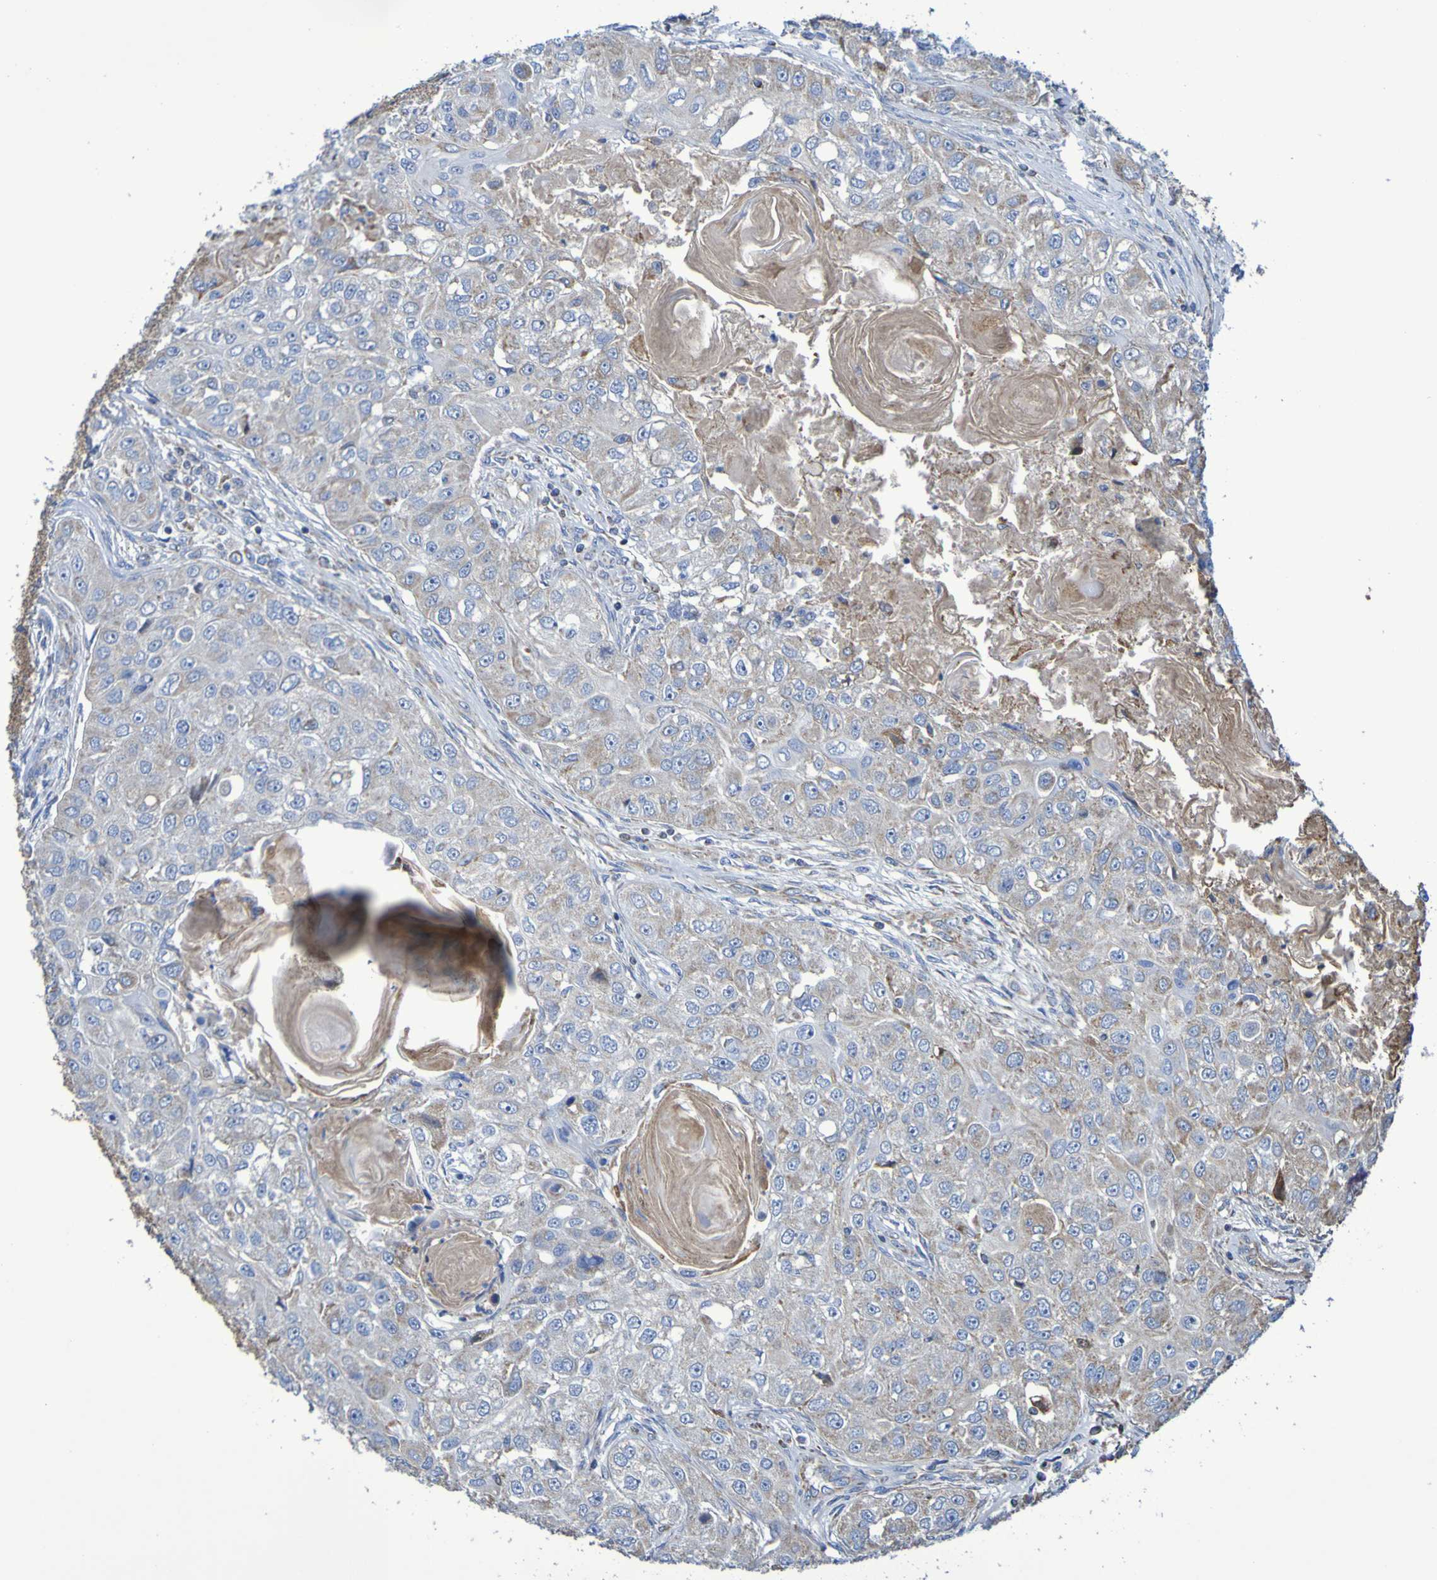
{"staining": {"intensity": "weak", "quantity": "25%-75%", "location": "cytoplasmic/membranous"}, "tissue": "head and neck cancer", "cell_type": "Tumor cells", "image_type": "cancer", "snomed": [{"axis": "morphology", "description": "Normal tissue, NOS"}, {"axis": "morphology", "description": "Squamous cell carcinoma, NOS"}, {"axis": "topography", "description": "Skeletal muscle"}, {"axis": "topography", "description": "Head-Neck"}], "caption": "The photomicrograph demonstrates staining of head and neck cancer, revealing weak cytoplasmic/membranous protein positivity (brown color) within tumor cells.", "gene": "CNTN2", "patient": {"sex": "male", "age": 51}}